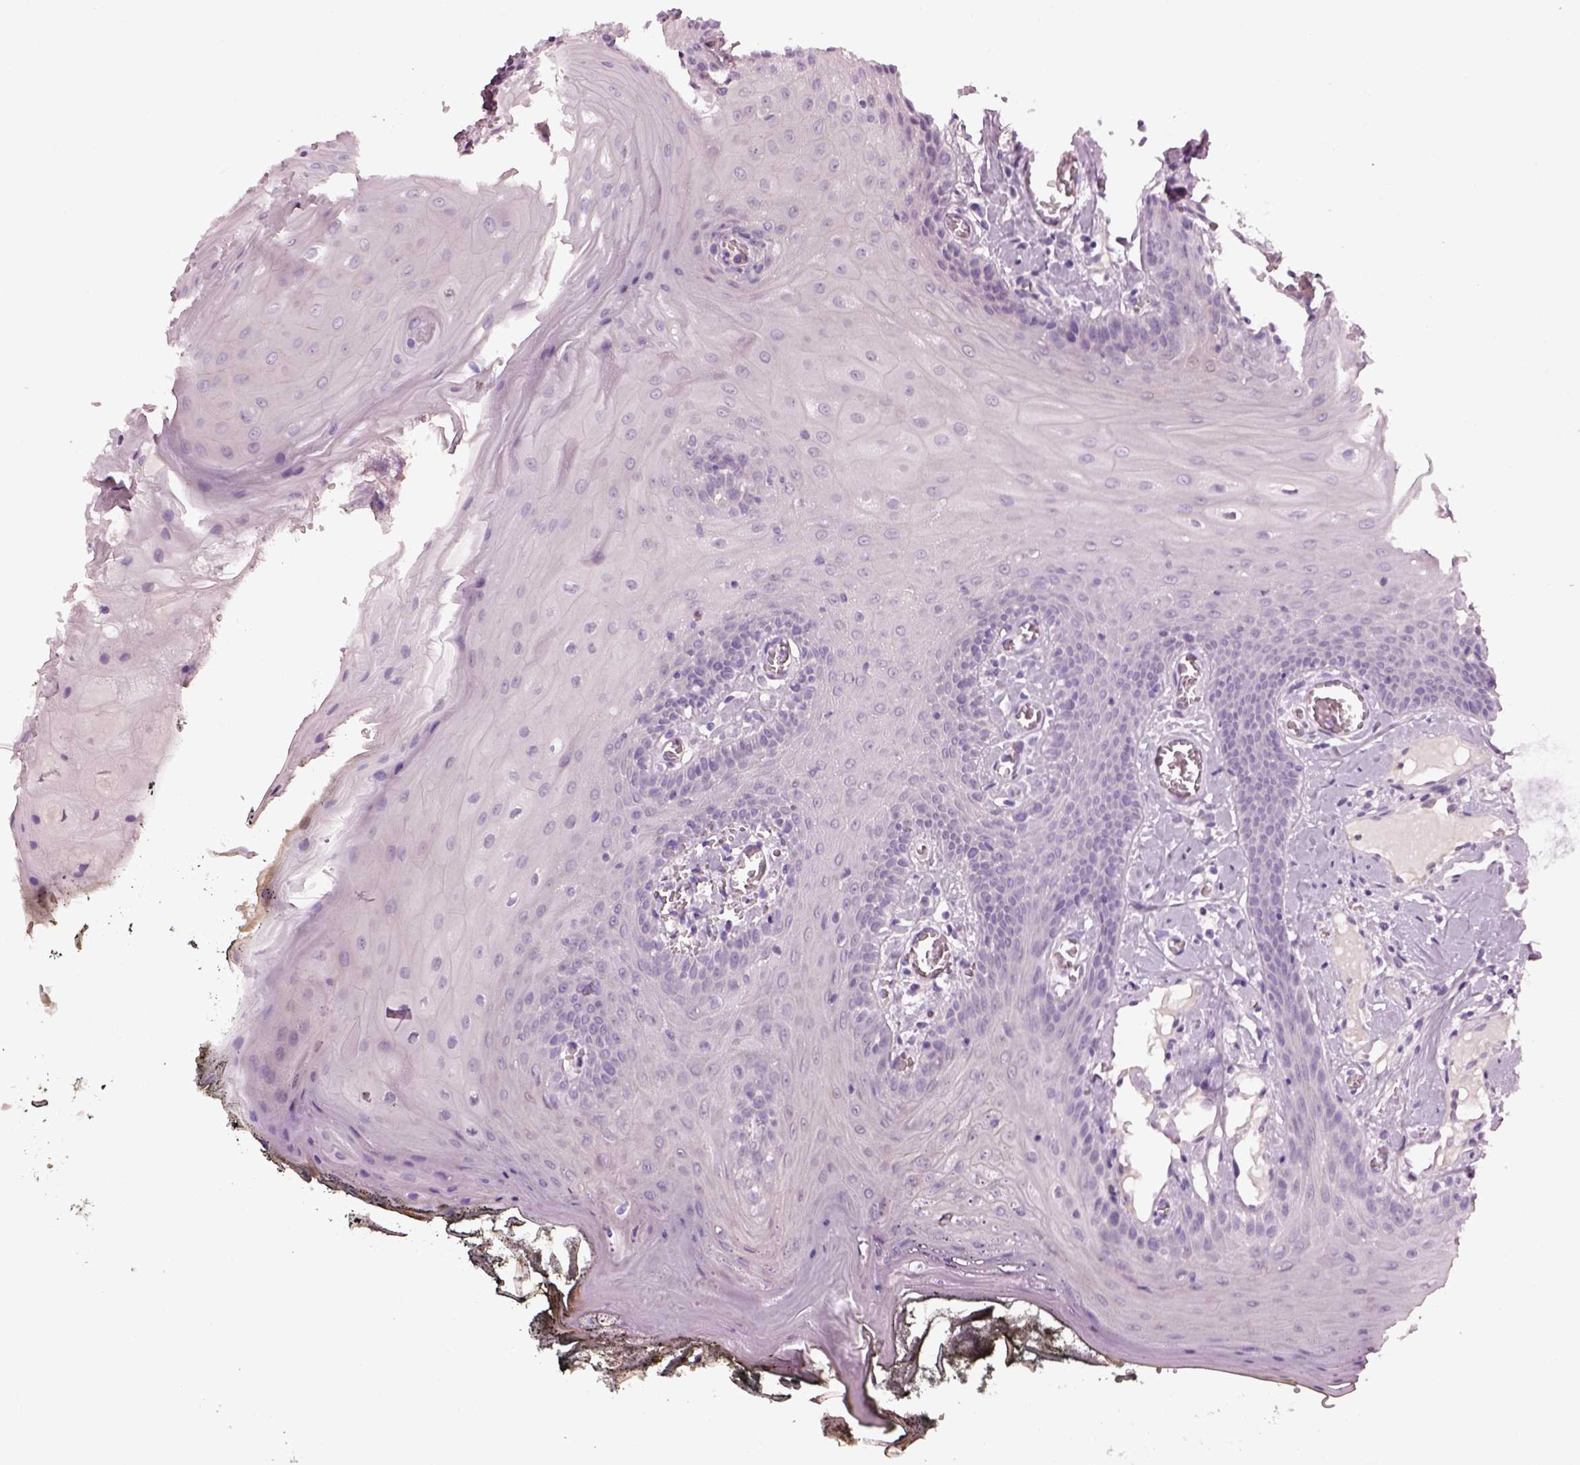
{"staining": {"intensity": "negative", "quantity": "none", "location": "none"}, "tissue": "oral mucosa", "cell_type": "Squamous epithelial cells", "image_type": "normal", "snomed": [{"axis": "morphology", "description": "Normal tissue, NOS"}, {"axis": "topography", "description": "Oral tissue"}], "caption": "This photomicrograph is of normal oral mucosa stained with immunohistochemistry (IHC) to label a protein in brown with the nuclei are counter-stained blue. There is no positivity in squamous epithelial cells.", "gene": "CACNG4", "patient": {"sex": "male", "age": 9}}